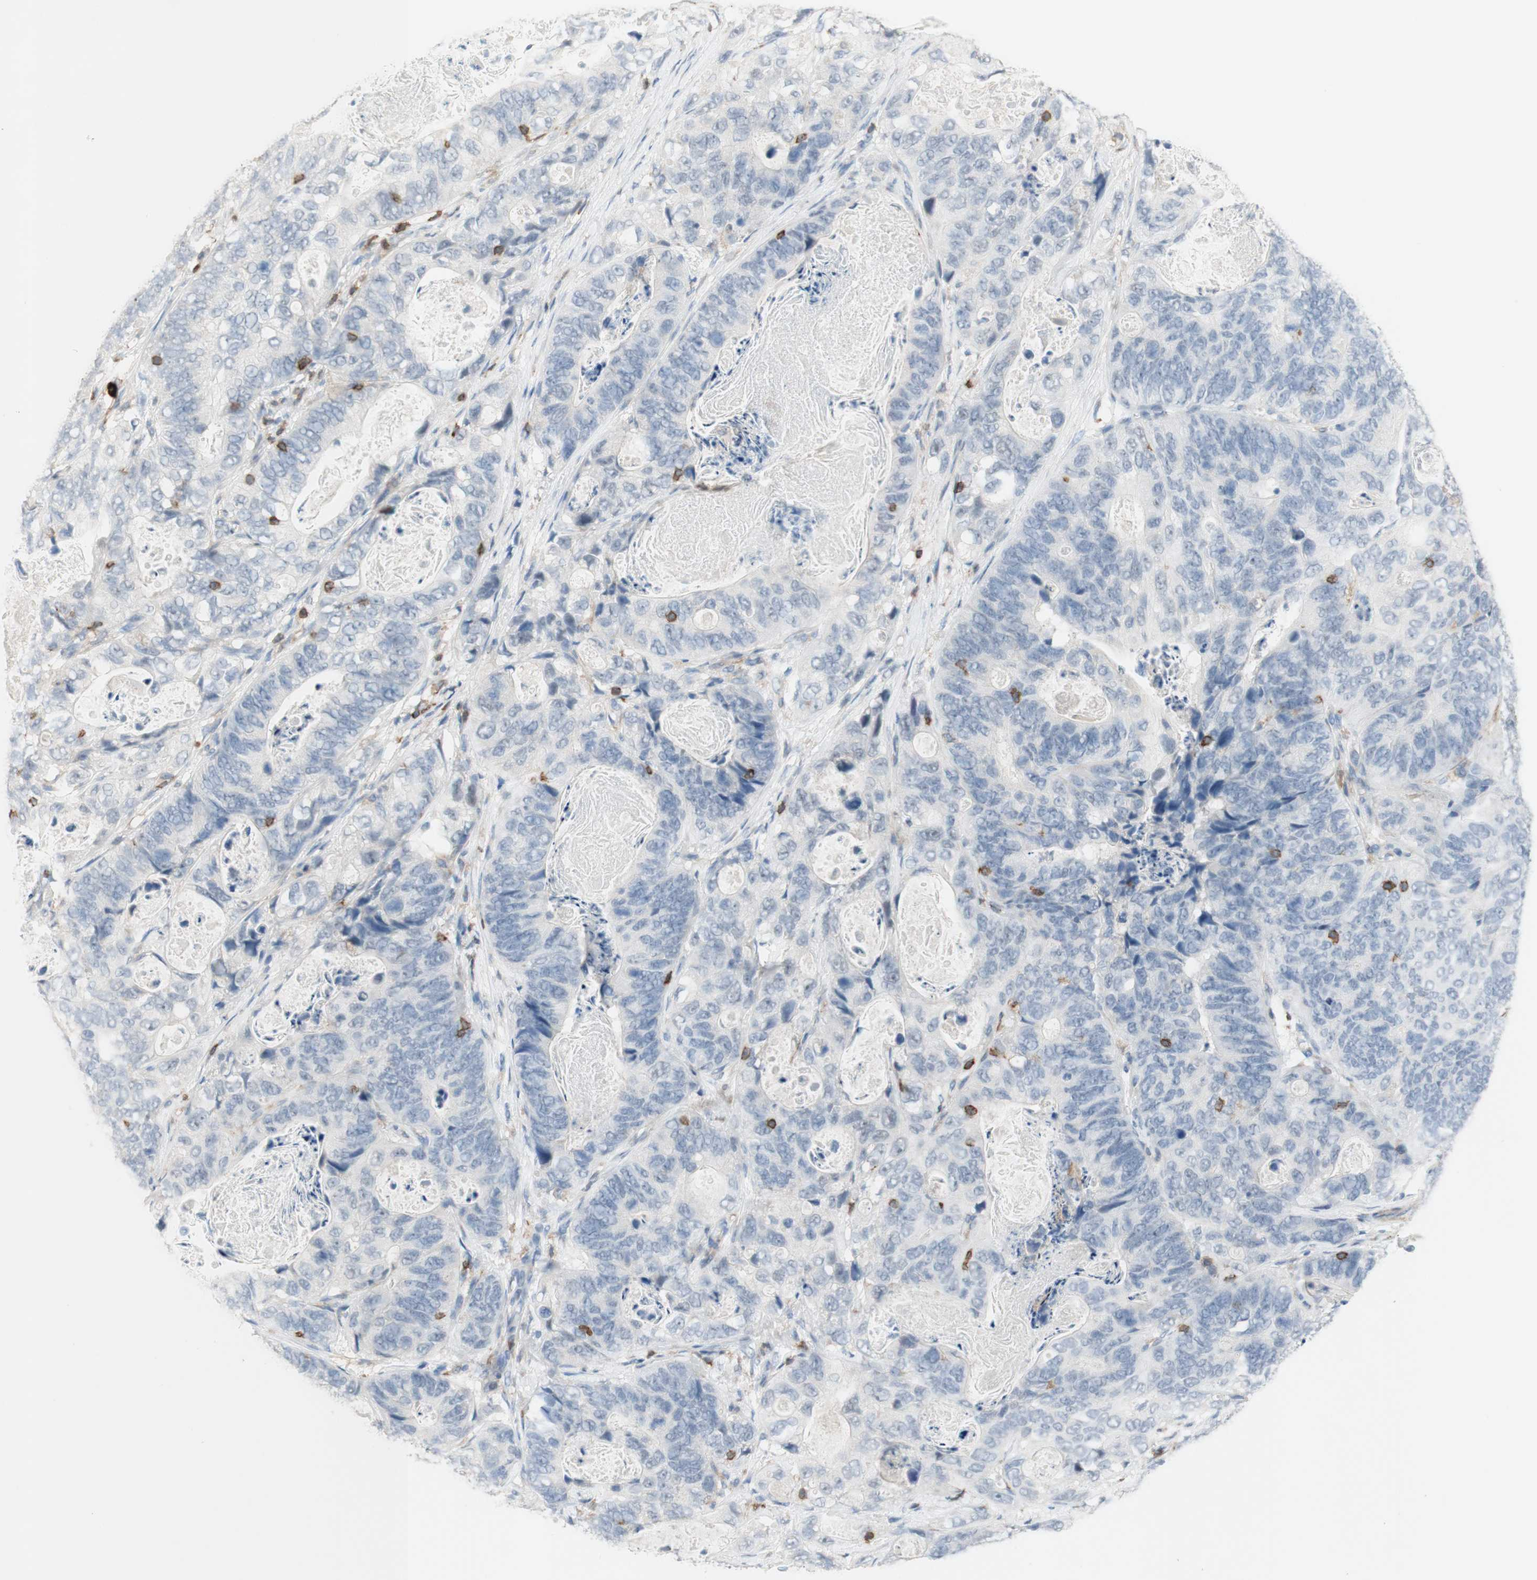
{"staining": {"intensity": "negative", "quantity": "none", "location": "none"}, "tissue": "stomach cancer", "cell_type": "Tumor cells", "image_type": "cancer", "snomed": [{"axis": "morphology", "description": "Adenocarcinoma, NOS"}, {"axis": "topography", "description": "Stomach"}], "caption": "The photomicrograph exhibits no staining of tumor cells in stomach adenocarcinoma.", "gene": "SPINK6", "patient": {"sex": "female", "age": 89}}